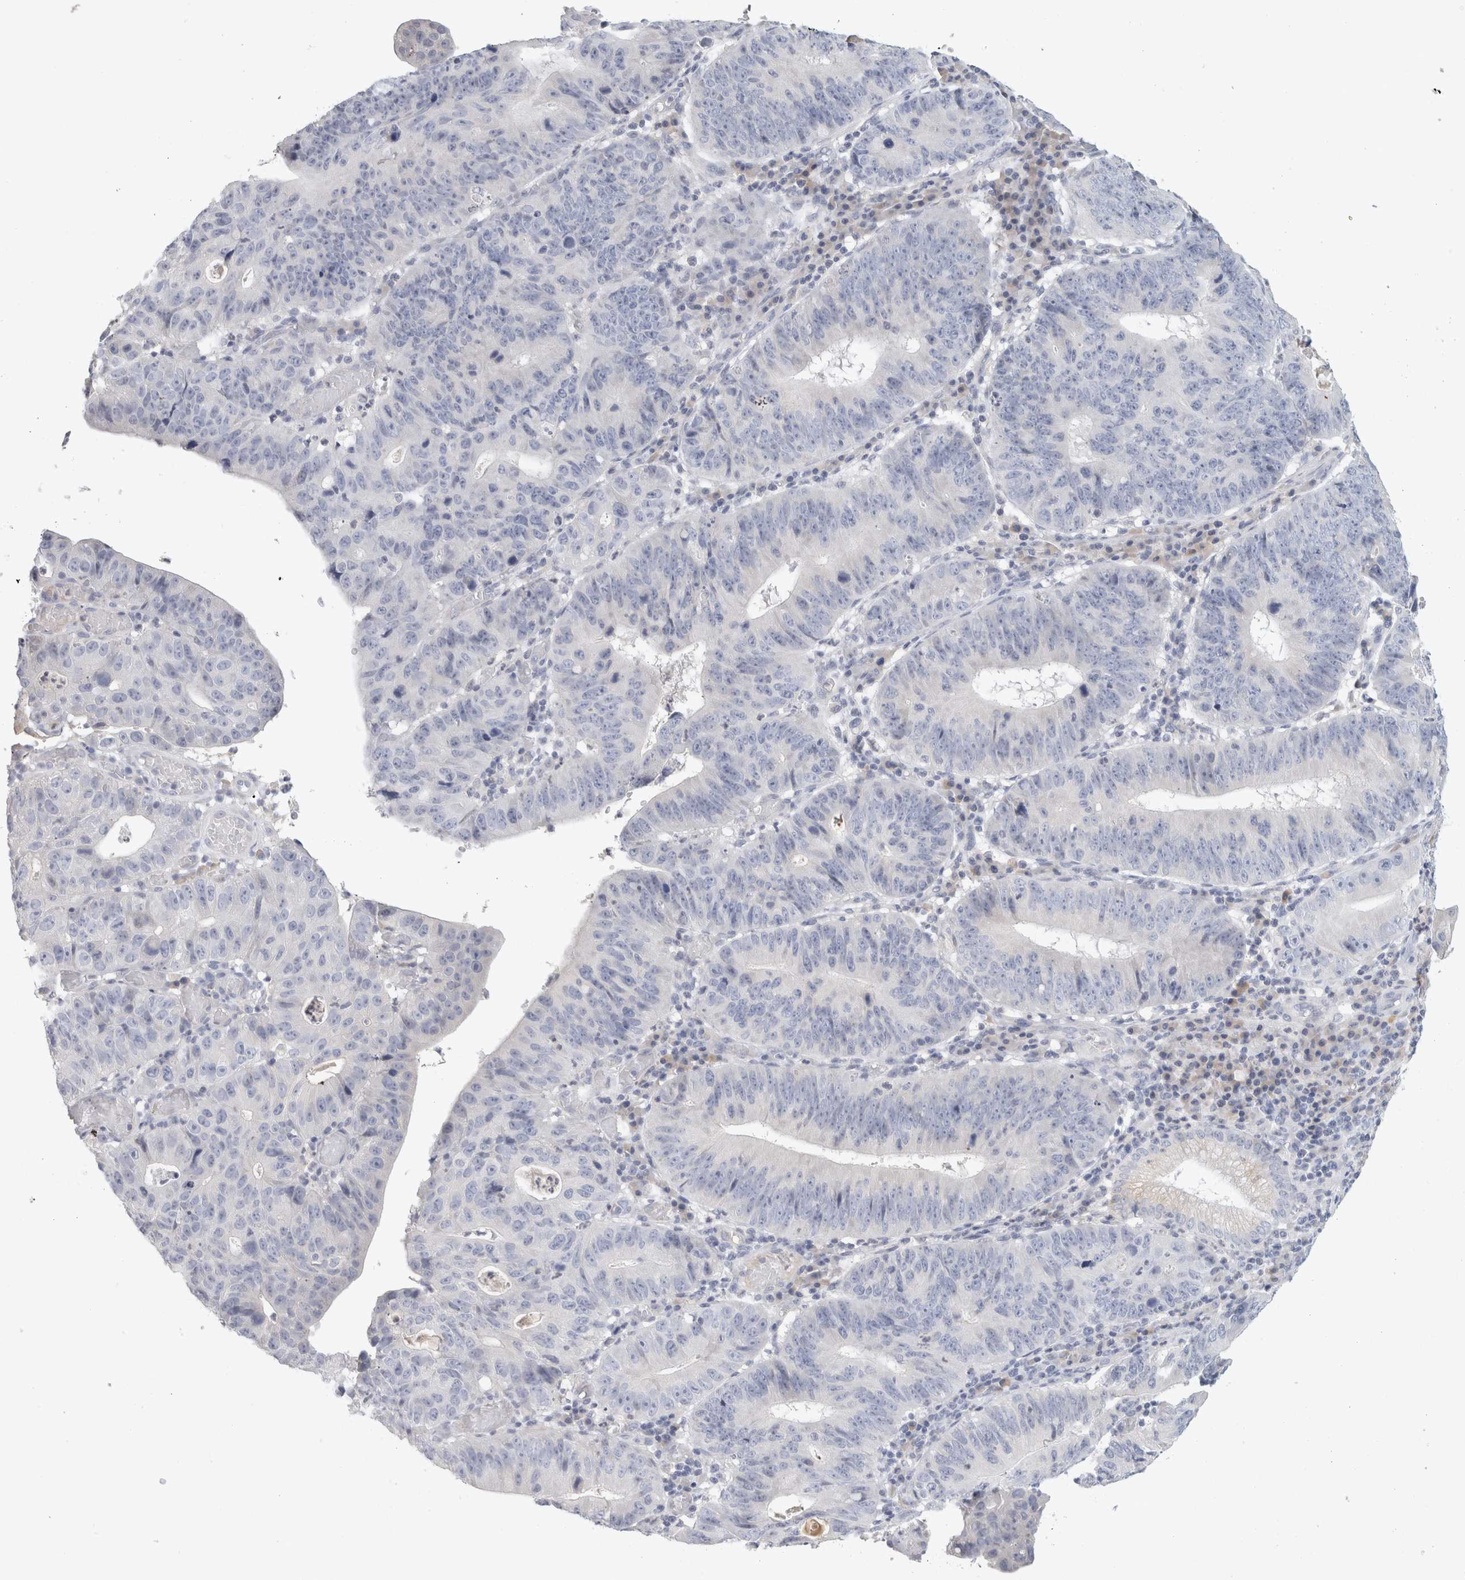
{"staining": {"intensity": "negative", "quantity": "none", "location": "none"}, "tissue": "stomach cancer", "cell_type": "Tumor cells", "image_type": "cancer", "snomed": [{"axis": "morphology", "description": "Adenocarcinoma, NOS"}, {"axis": "topography", "description": "Stomach"}], "caption": "An IHC histopathology image of adenocarcinoma (stomach) is shown. There is no staining in tumor cells of adenocarcinoma (stomach).", "gene": "STK31", "patient": {"sex": "male", "age": 59}}